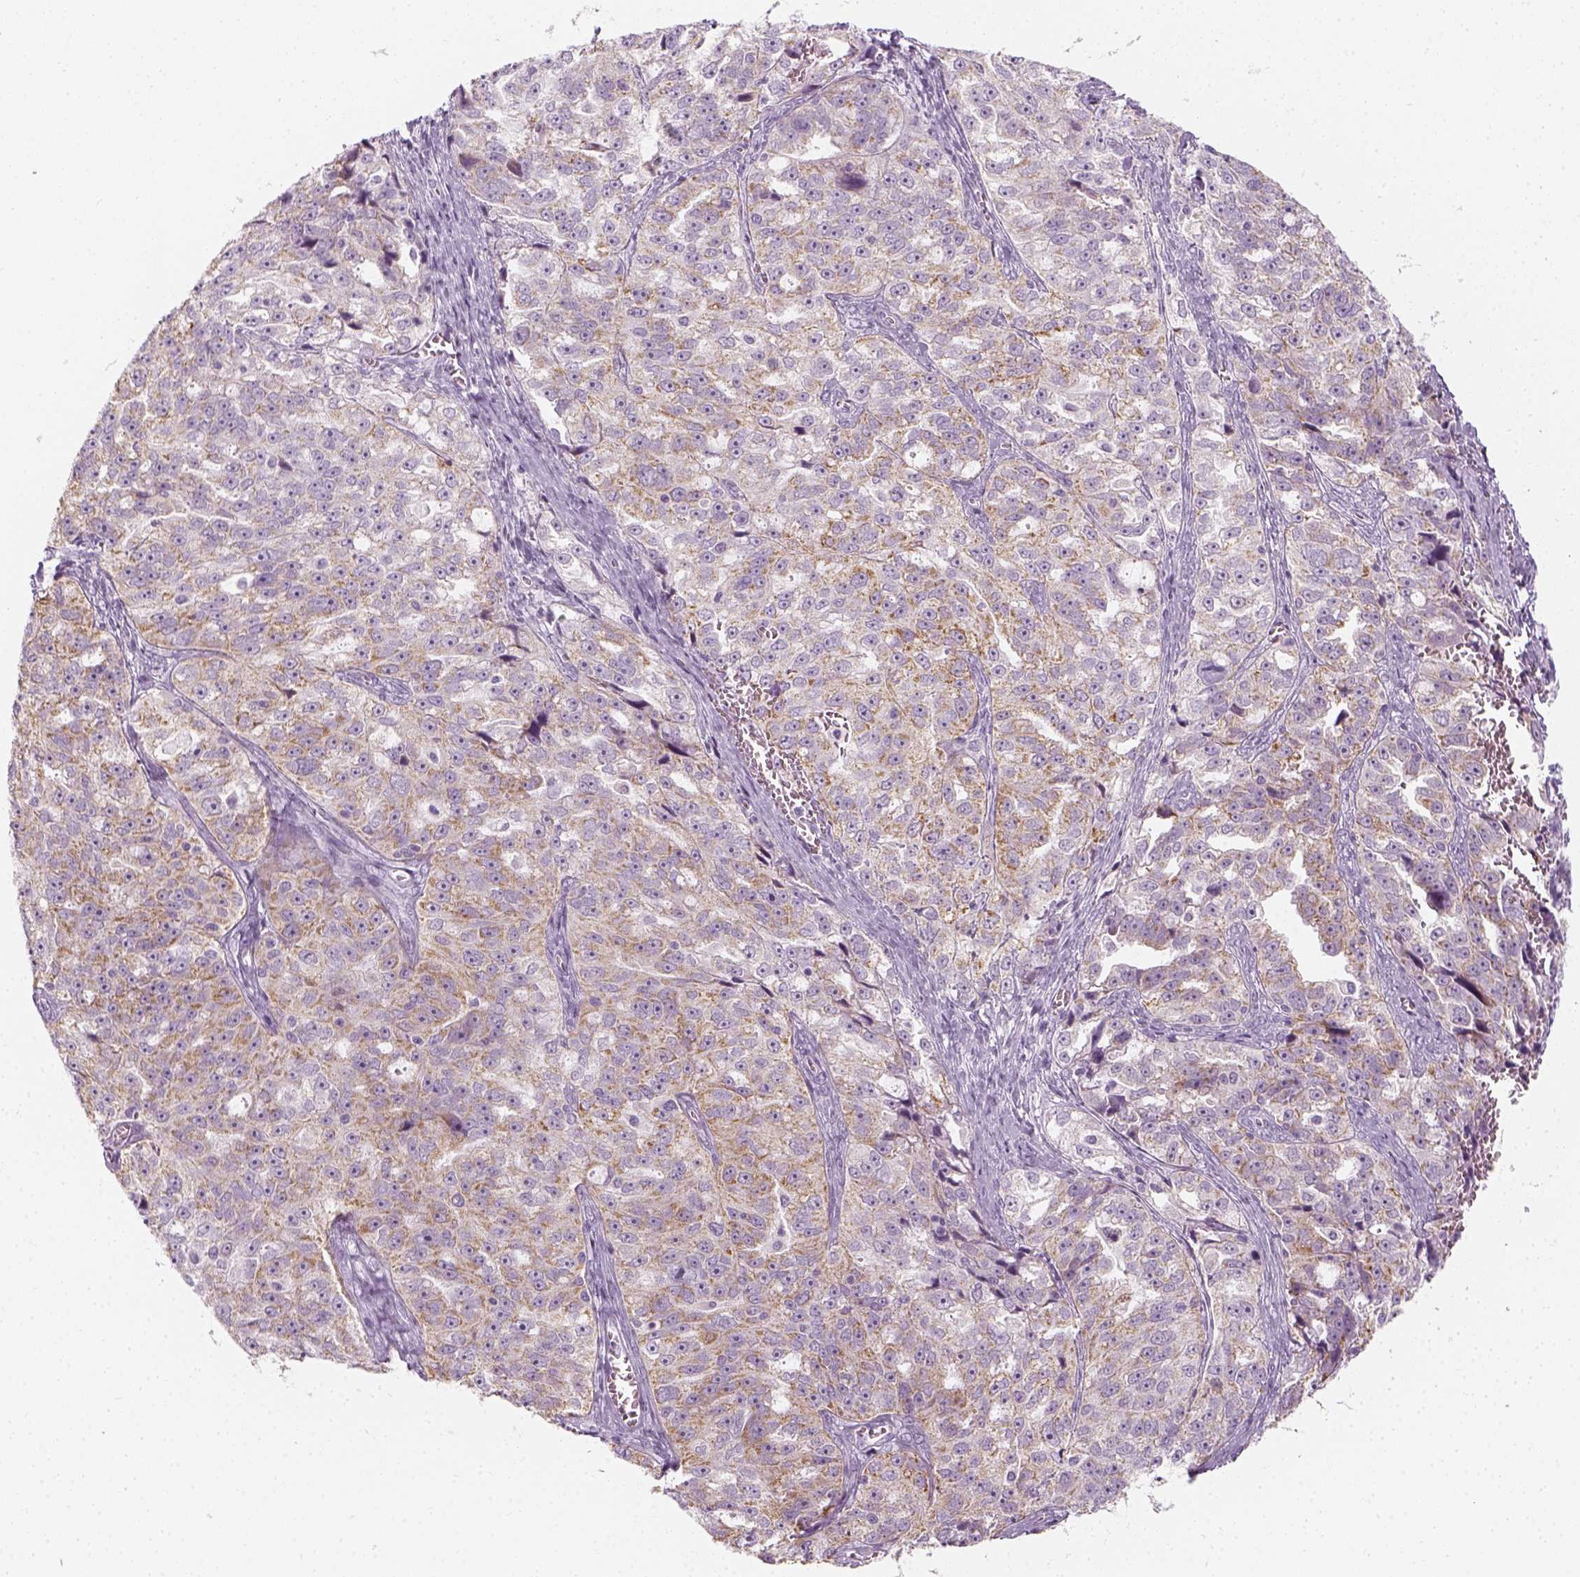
{"staining": {"intensity": "moderate", "quantity": "<25%", "location": "cytoplasmic/membranous"}, "tissue": "ovarian cancer", "cell_type": "Tumor cells", "image_type": "cancer", "snomed": [{"axis": "morphology", "description": "Cystadenocarcinoma, serous, NOS"}, {"axis": "topography", "description": "Ovary"}], "caption": "Ovarian cancer (serous cystadenocarcinoma) stained with a brown dye shows moderate cytoplasmic/membranous positive staining in approximately <25% of tumor cells.", "gene": "PRAME", "patient": {"sex": "female", "age": 51}}